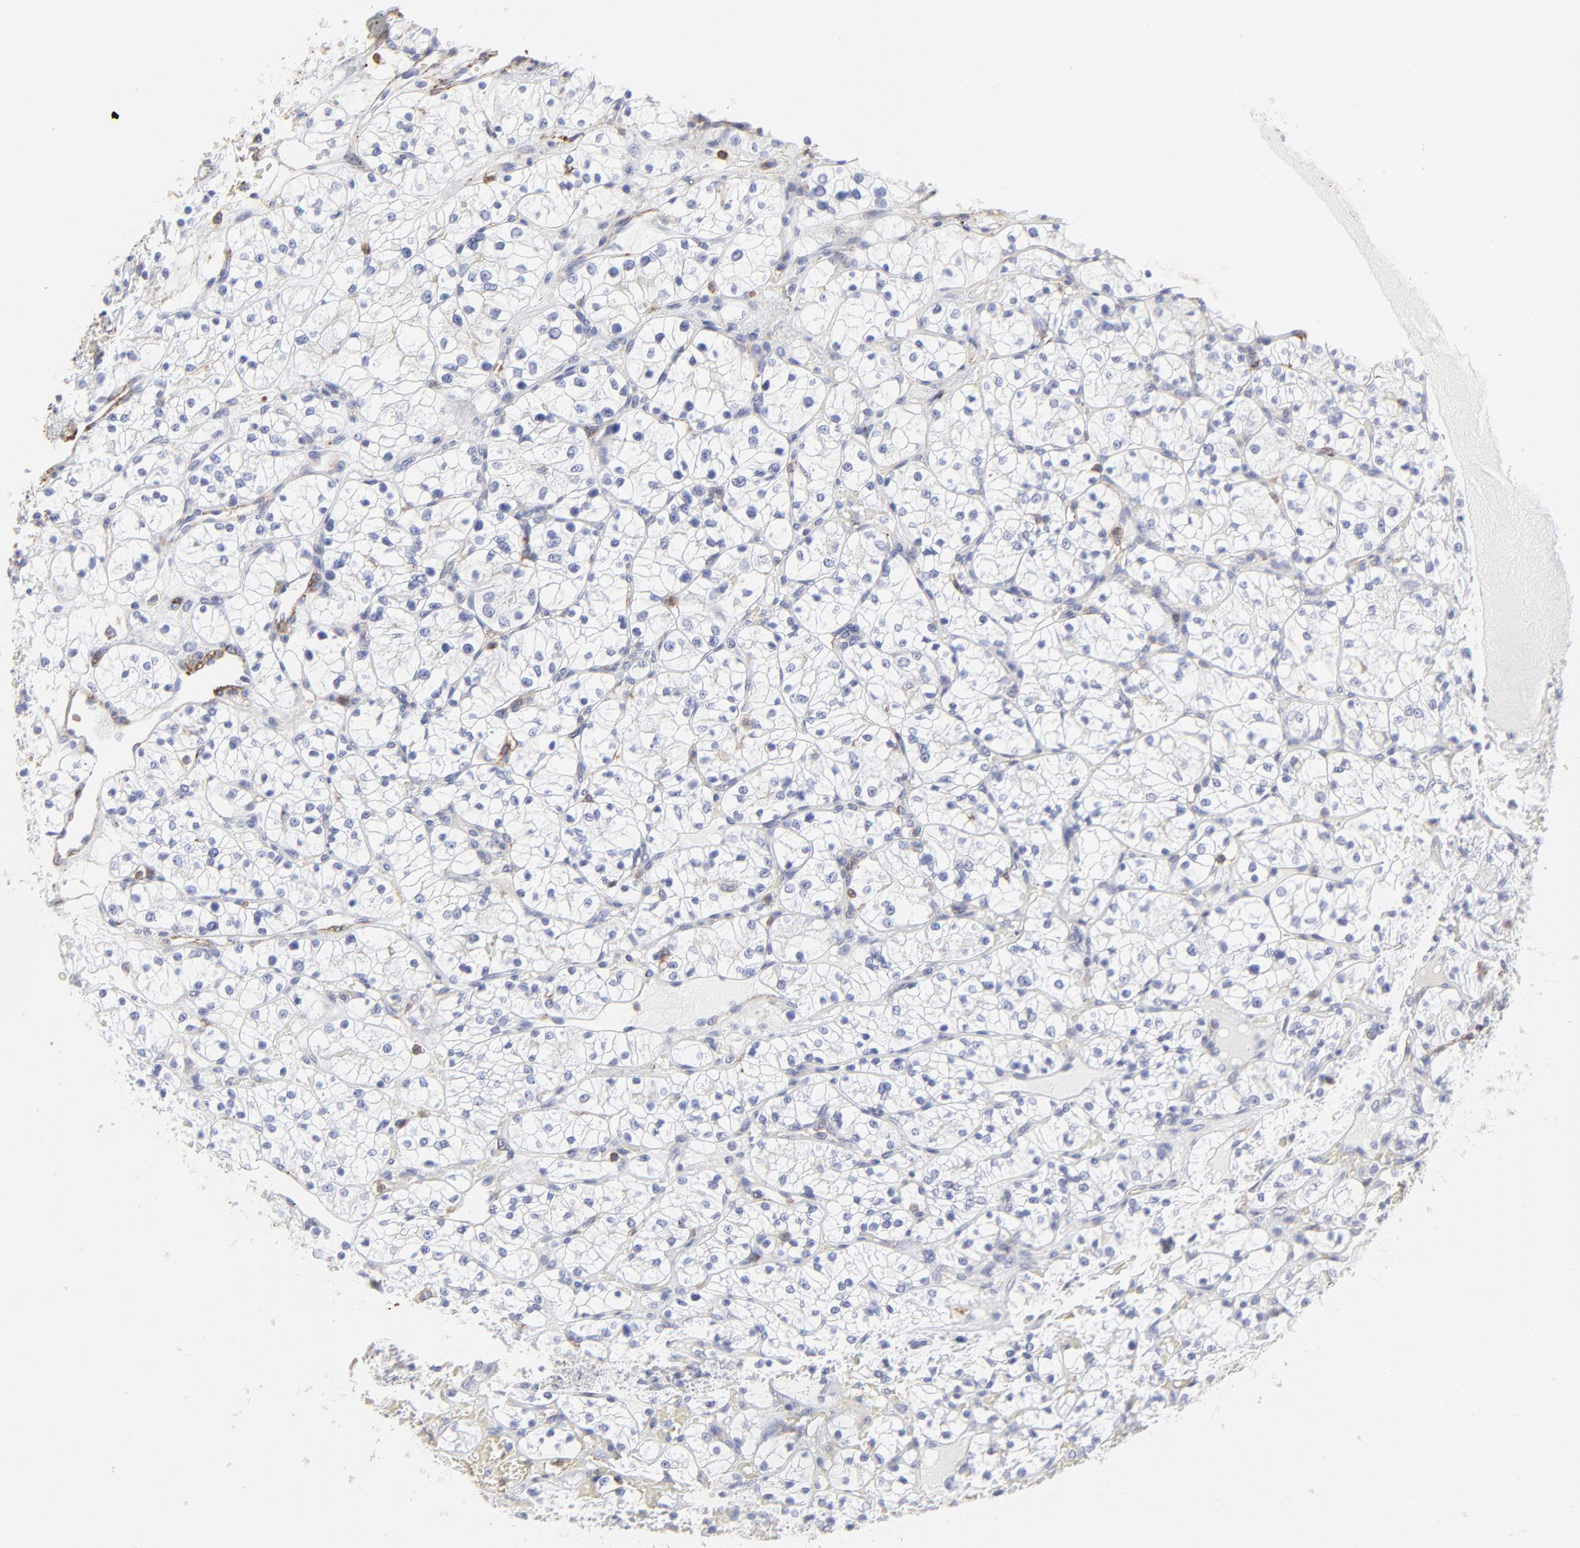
{"staining": {"intensity": "negative", "quantity": "none", "location": "none"}, "tissue": "renal cancer", "cell_type": "Tumor cells", "image_type": "cancer", "snomed": [{"axis": "morphology", "description": "Adenocarcinoma, NOS"}, {"axis": "topography", "description": "Kidney"}], "caption": "This is a histopathology image of IHC staining of renal adenocarcinoma, which shows no expression in tumor cells. (Stains: DAB (3,3'-diaminobenzidine) immunohistochemistry (IHC) with hematoxylin counter stain, Microscopy: brightfield microscopy at high magnification).", "gene": "ANXA6", "patient": {"sex": "female", "age": 60}}